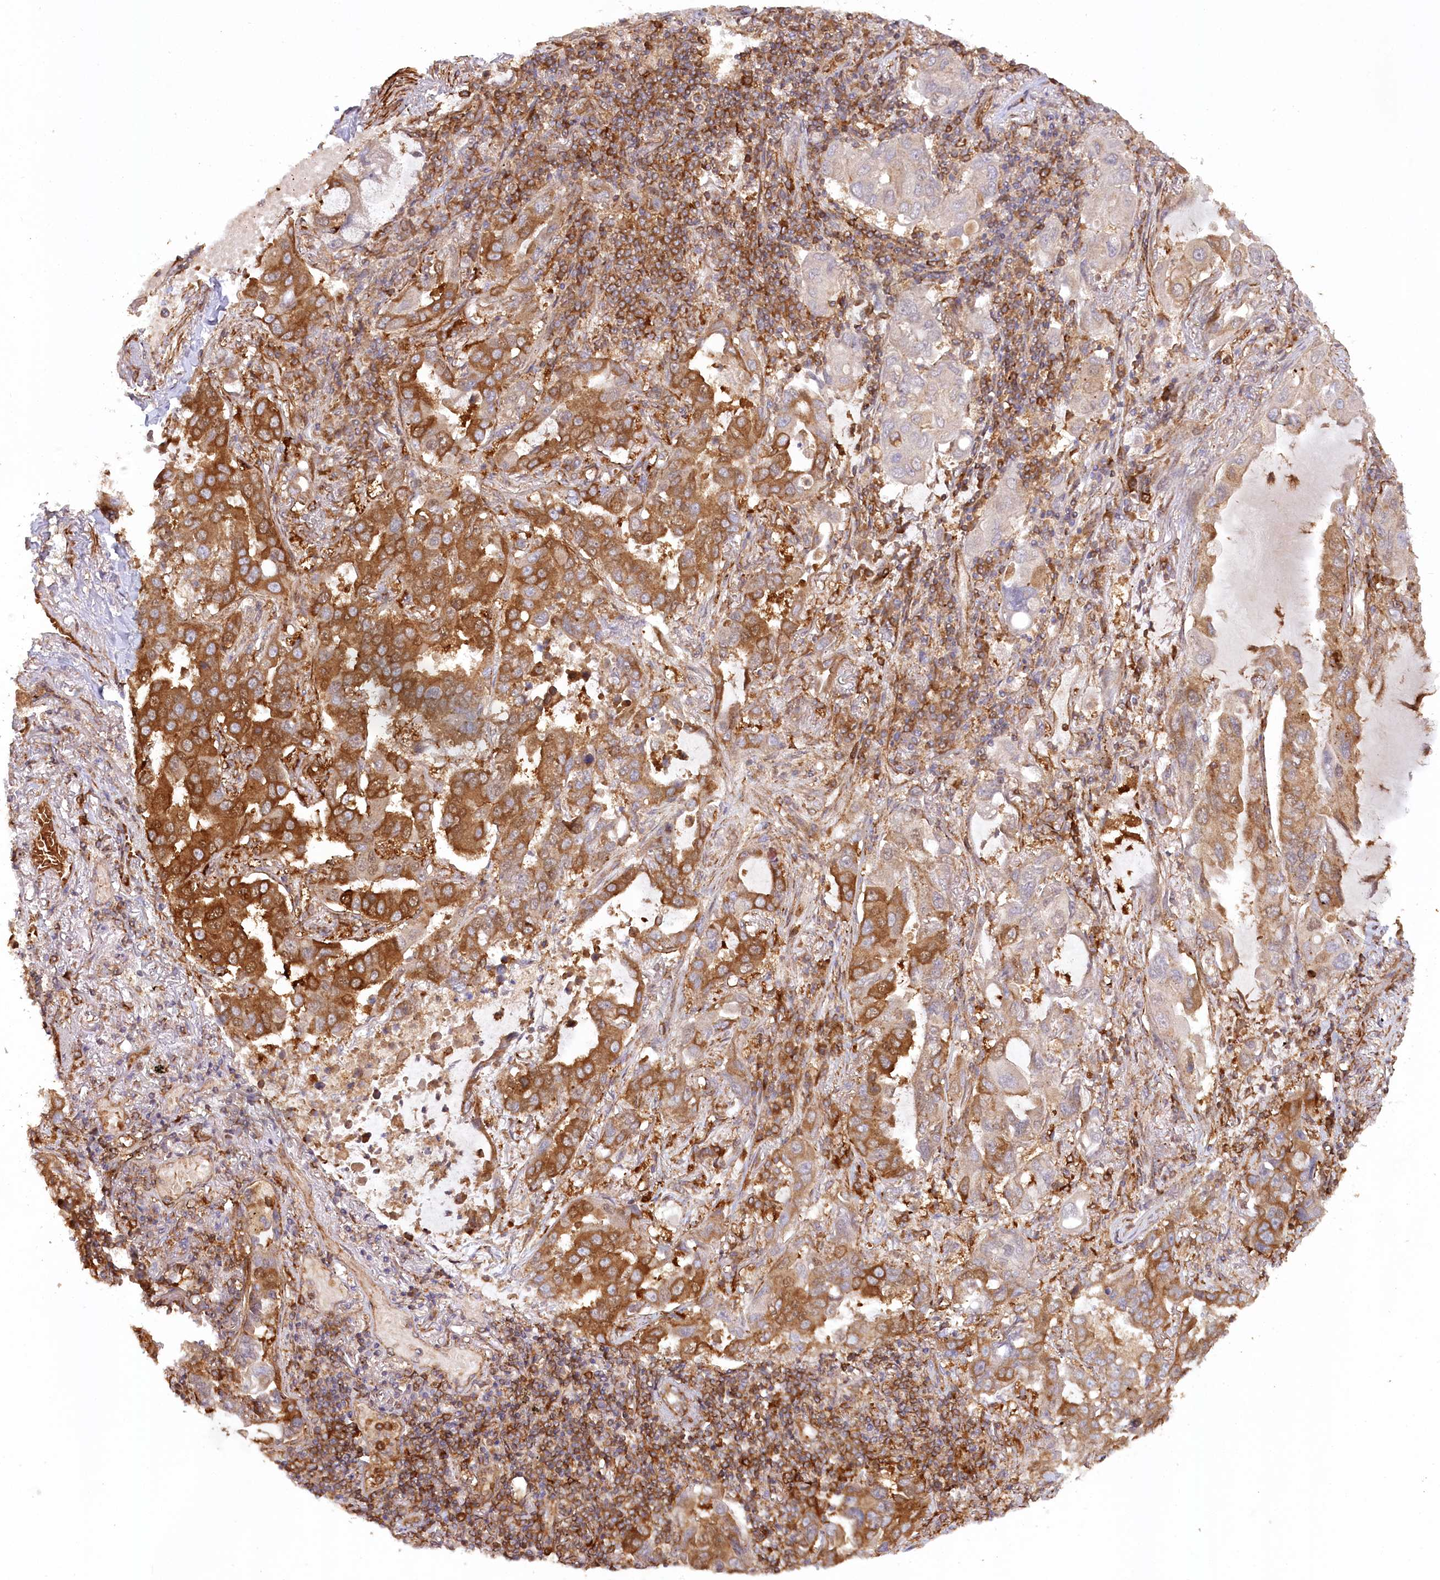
{"staining": {"intensity": "strong", "quantity": ">75%", "location": "cytoplasmic/membranous"}, "tissue": "lung cancer", "cell_type": "Tumor cells", "image_type": "cancer", "snomed": [{"axis": "morphology", "description": "Adenocarcinoma, NOS"}, {"axis": "topography", "description": "Lung"}], "caption": "This is a histology image of IHC staining of lung adenocarcinoma, which shows strong positivity in the cytoplasmic/membranous of tumor cells.", "gene": "PAIP2", "patient": {"sex": "male", "age": 64}}